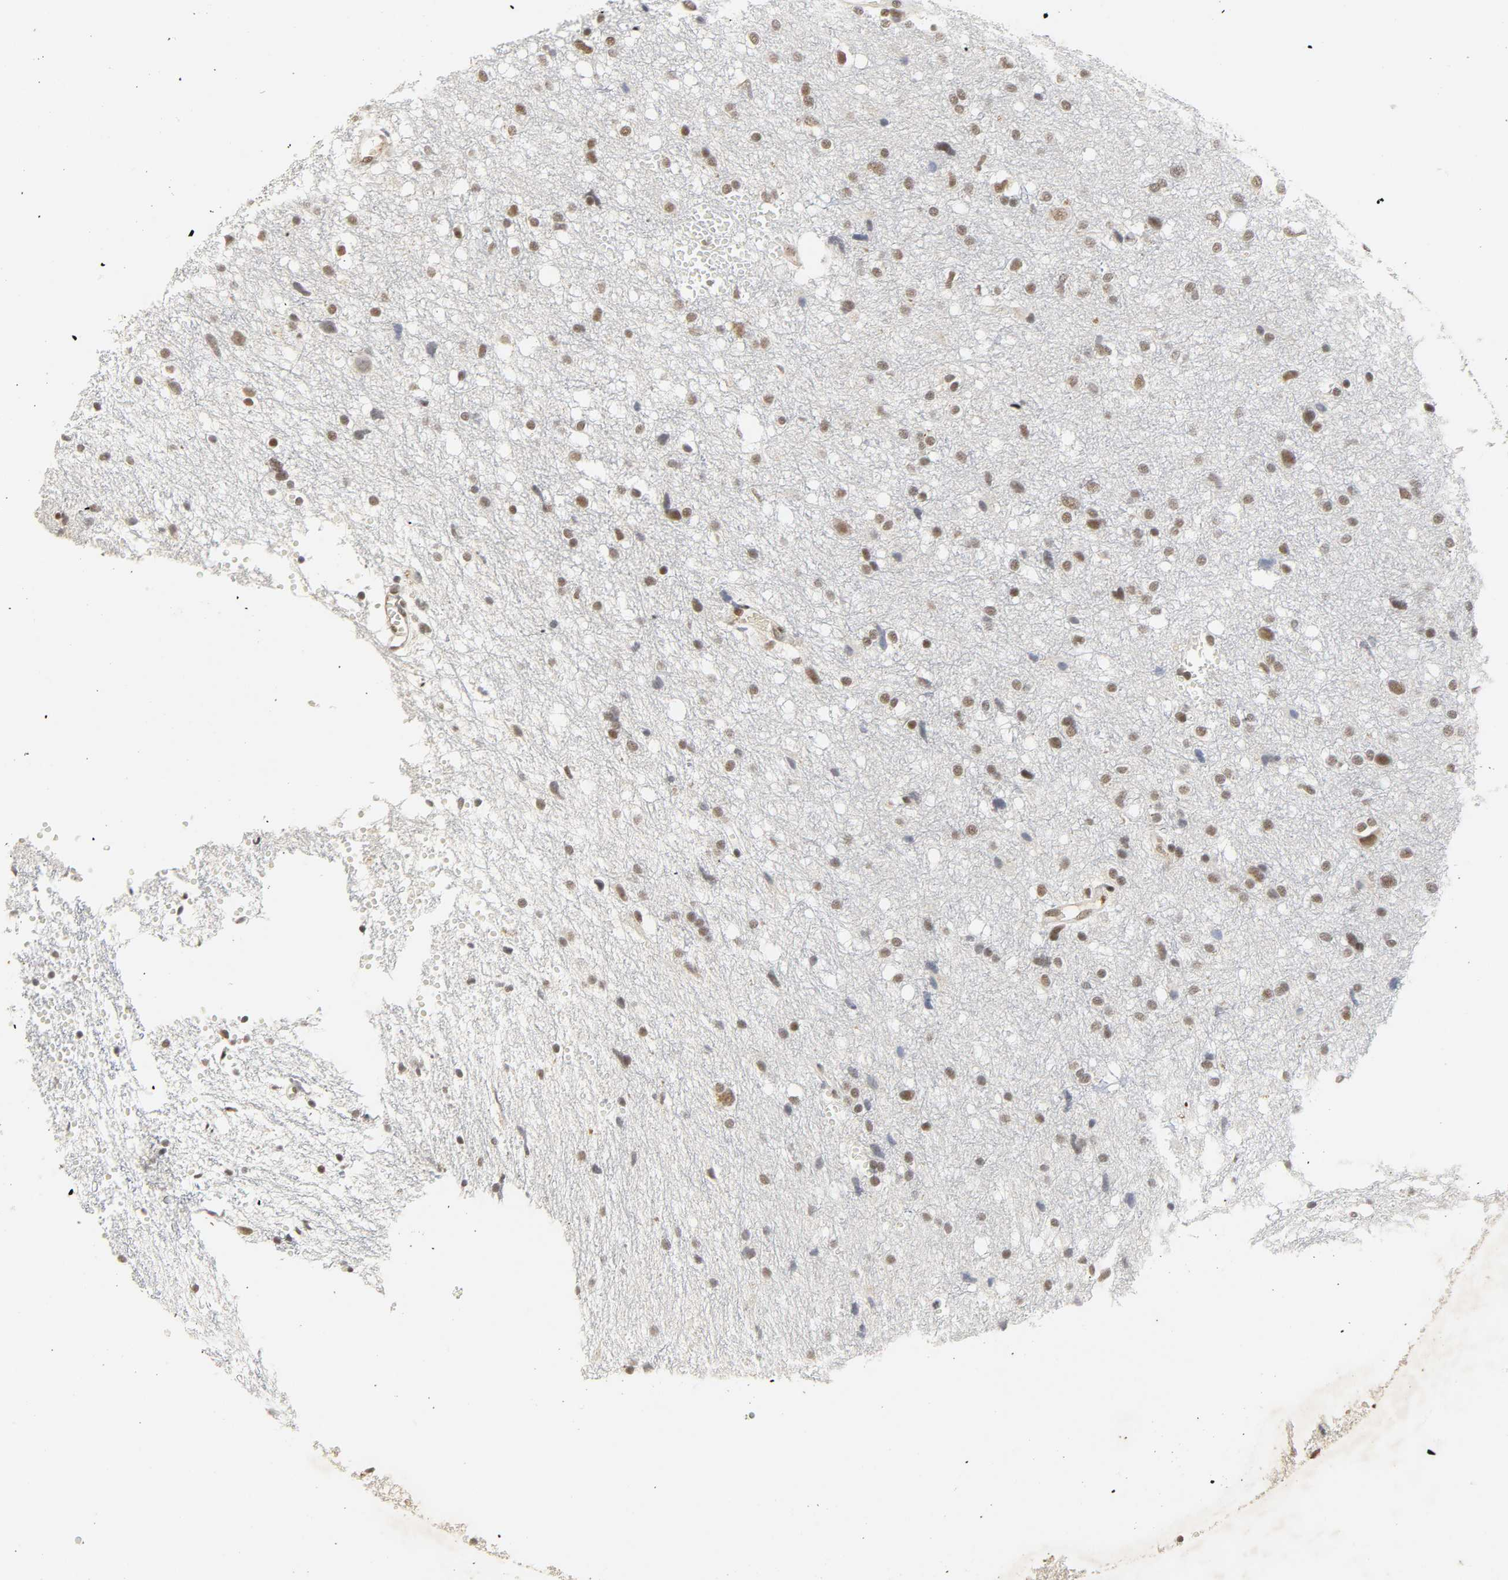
{"staining": {"intensity": "moderate", "quantity": ">75%", "location": "nuclear"}, "tissue": "glioma", "cell_type": "Tumor cells", "image_type": "cancer", "snomed": [{"axis": "morphology", "description": "Glioma, malignant, High grade"}, {"axis": "topography", "description": "Brain"}], "caption": "Glioma stained with DAB (3,3'-diaminobenzidine) immunohistochemistry exhibits medium levels of moderate nuclear positivity in approximately >75% of tumor cells. (Stains: DAB in brown, nuclei in blue, Microscopy: brightfield microscopy at high magnification).", "gene": "NCOA6", "patient": {"sex": "female", "age": 59}}